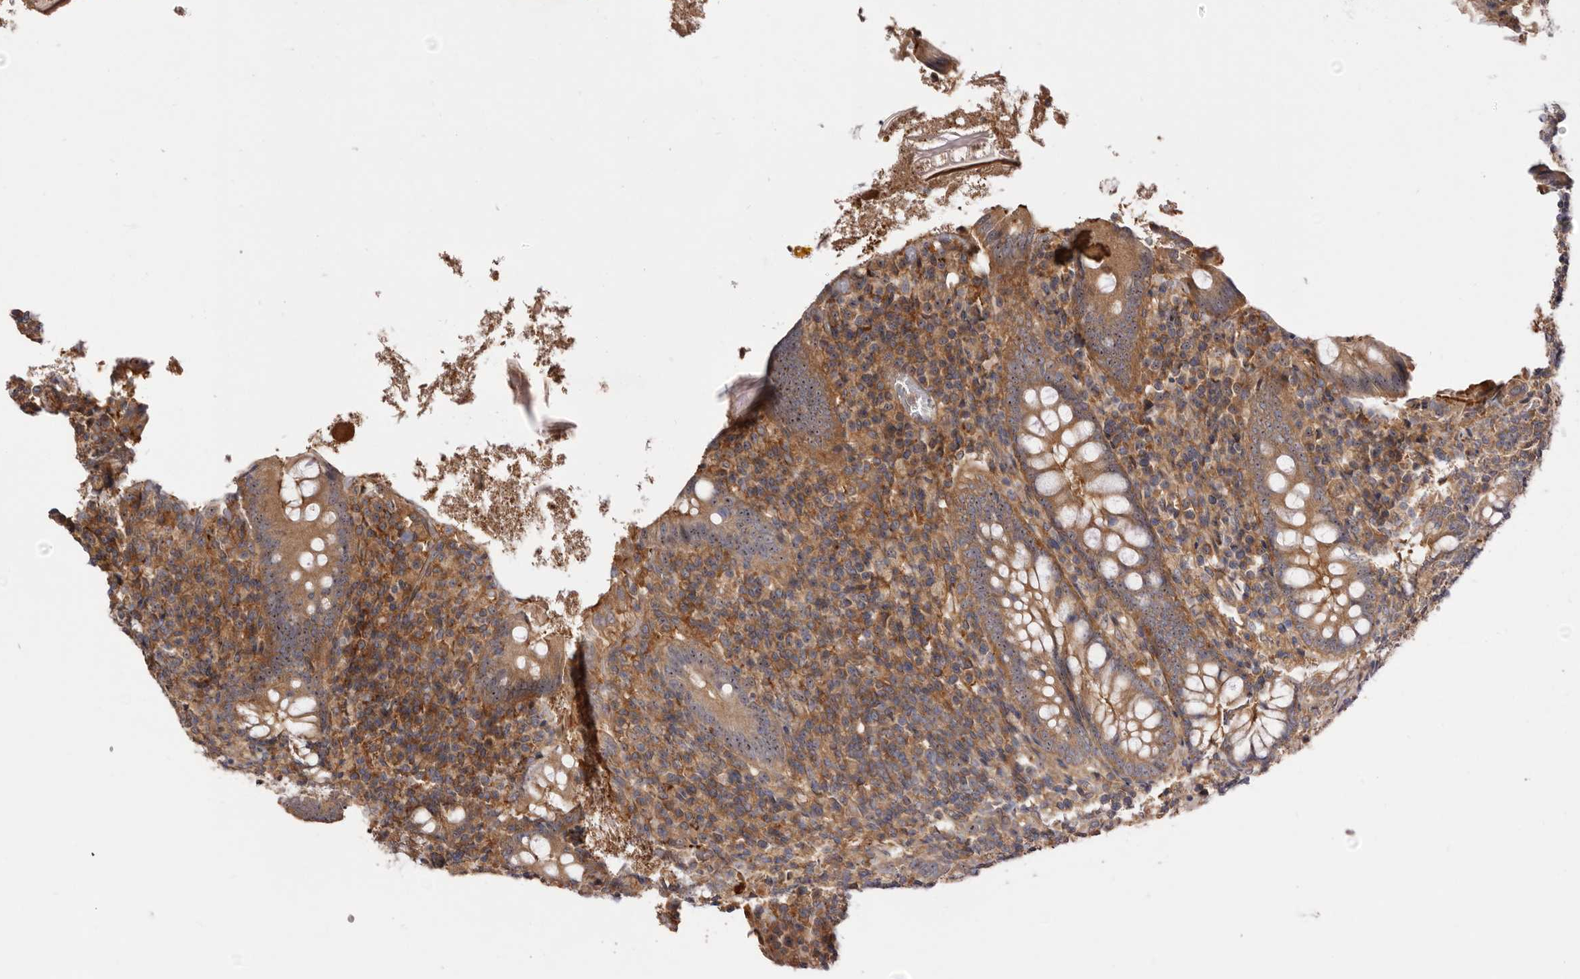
{"staining": {"intensity": "moderate", "quantity": ">75%", "location": "cytoplasmic/membranous,nuclear"}, "tissue": "appendix", "cell_type": "Glandular cells", "image_type": "normal", "snomed": [{"axis": "morphology", "description": "Normal tissue, NOS"}, {"axis": "topography", "description": "Appendix"}], "caption": "An image of appendix stained for a protein demonstrates moderate cytoplasmic/membranous,nuclear brown staining in glandular cells.", "gene": "PANK4", "patient": {"sex": "female", "age": 17}}